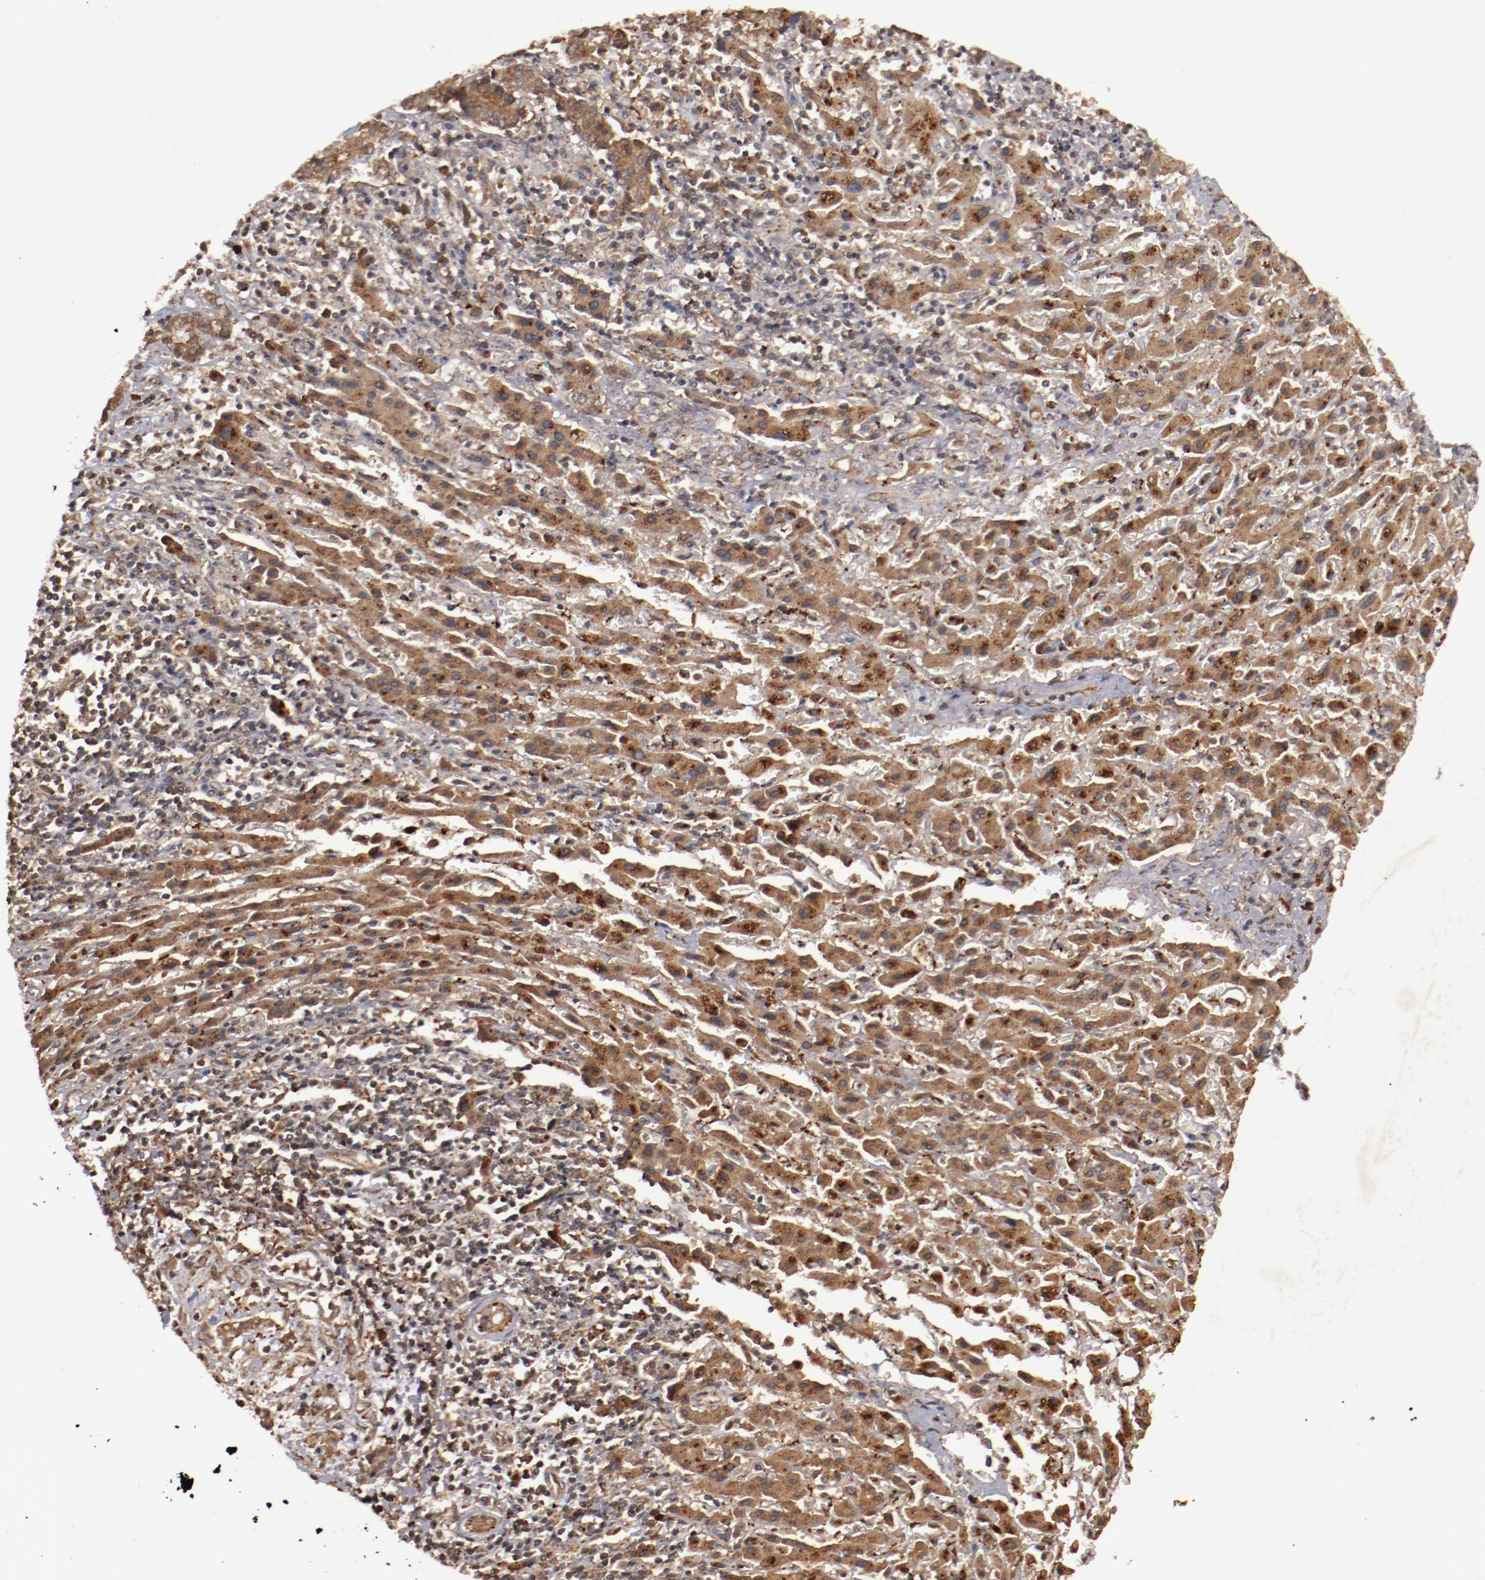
{"staining": {"intensity": "strong", "quantity": ">75%", "location": "cytoplasmic/membranous"}, "tissue": "liver cancer", "cell_type": "Tumor cells", "image_type": "cancer", "snomed": [{"axis": "morphology", "description": "Cholangiocarcinoma"}, {"axis": "topography", "description": "Liver"}], "caption": "This image reveals liver cancer stained with immunohistochemistry to label a protein in brown. The cytoplasmic/membranous of tumor cells show strong positivity for the protein. Nuclei are counter-stained blue.", "gene": "TENM1", "patient": {"sex": "male", "age": 57}}